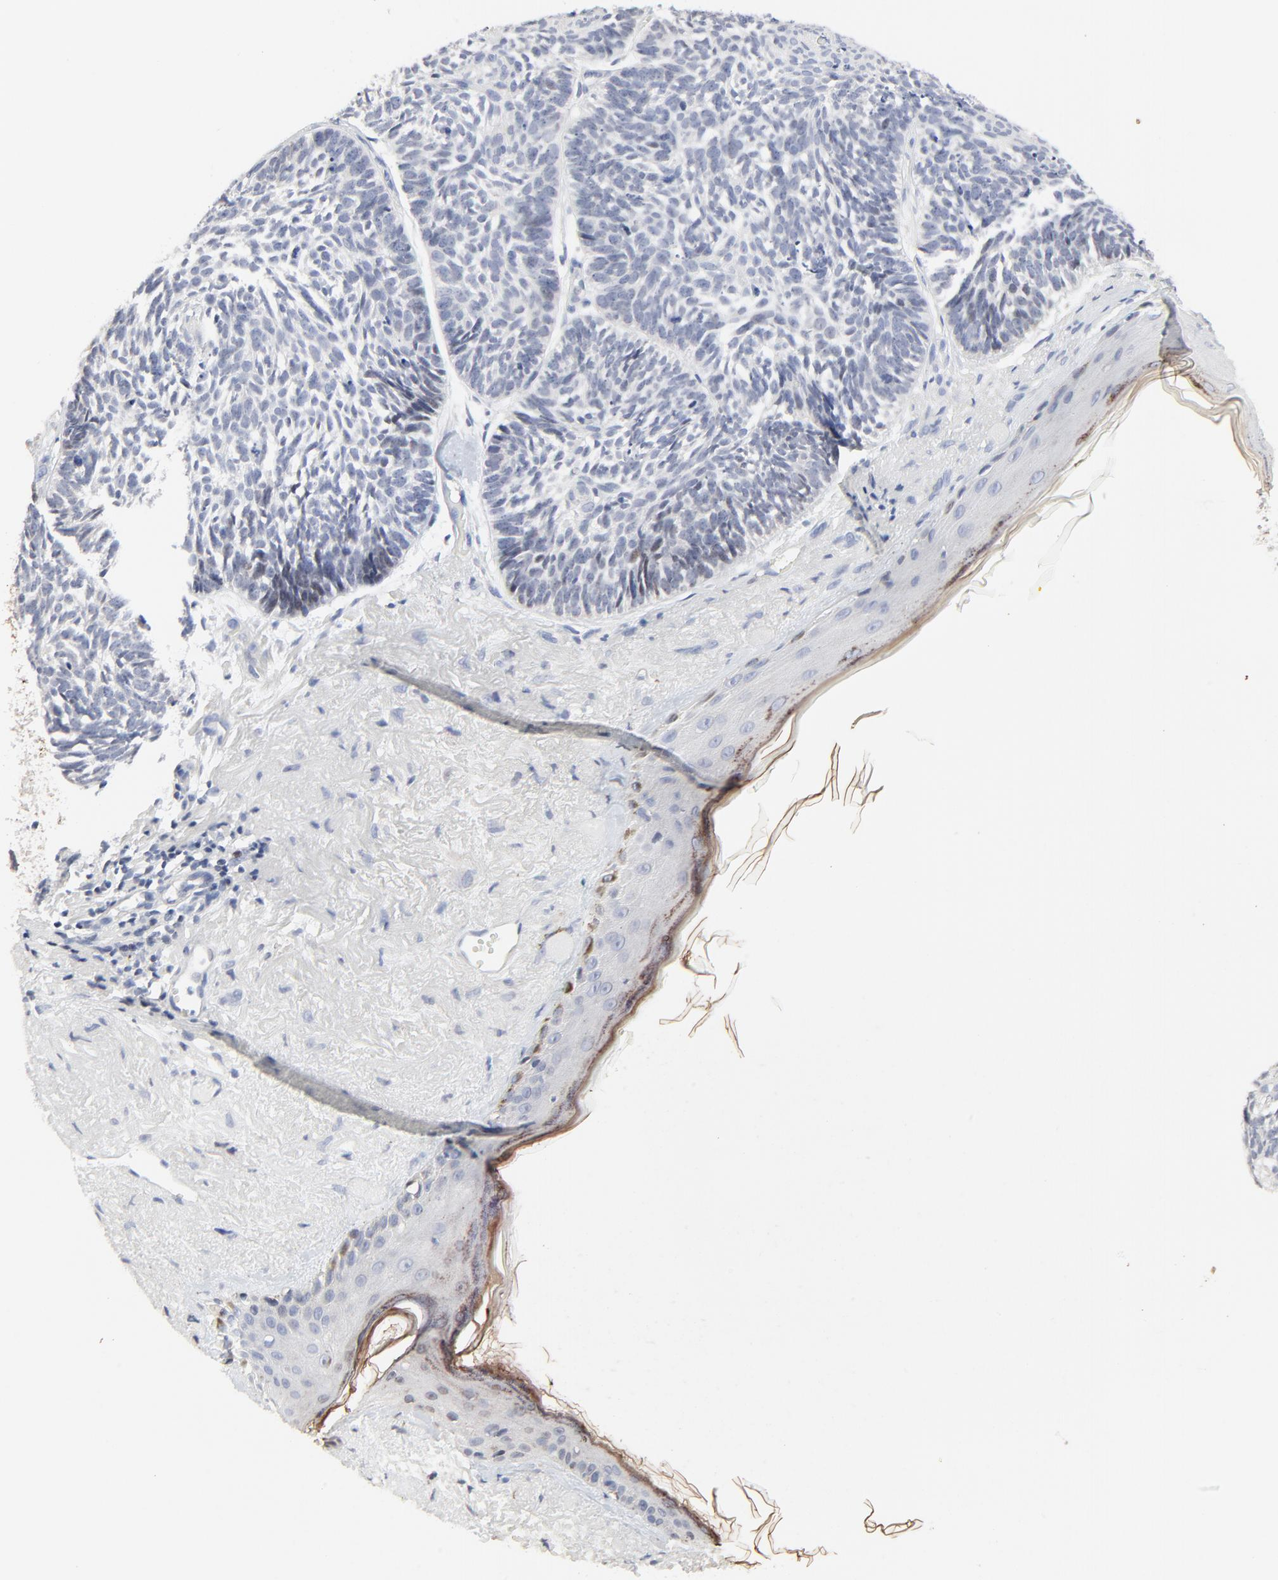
{"staining": {"intensity": "weak", "quantity": "<25%", "location": "nuclear"}, "tissue": "skin cancer", "cell_type": "Tumor cells", "image_type": "cancer", "snomed": [{"axis": "morphology", "description": "Basal cell carcinoma"}, {"axis": "topography", "description": "Skin"}], "caption": "Immunohistochemical staining of skin cancer displays no significant positivity in tumor cells. (Immunohistochemistry, brightfield microscopy, high magnification).", "gene": "LNX1", "patient": {"sex": "female", "age": 87}}